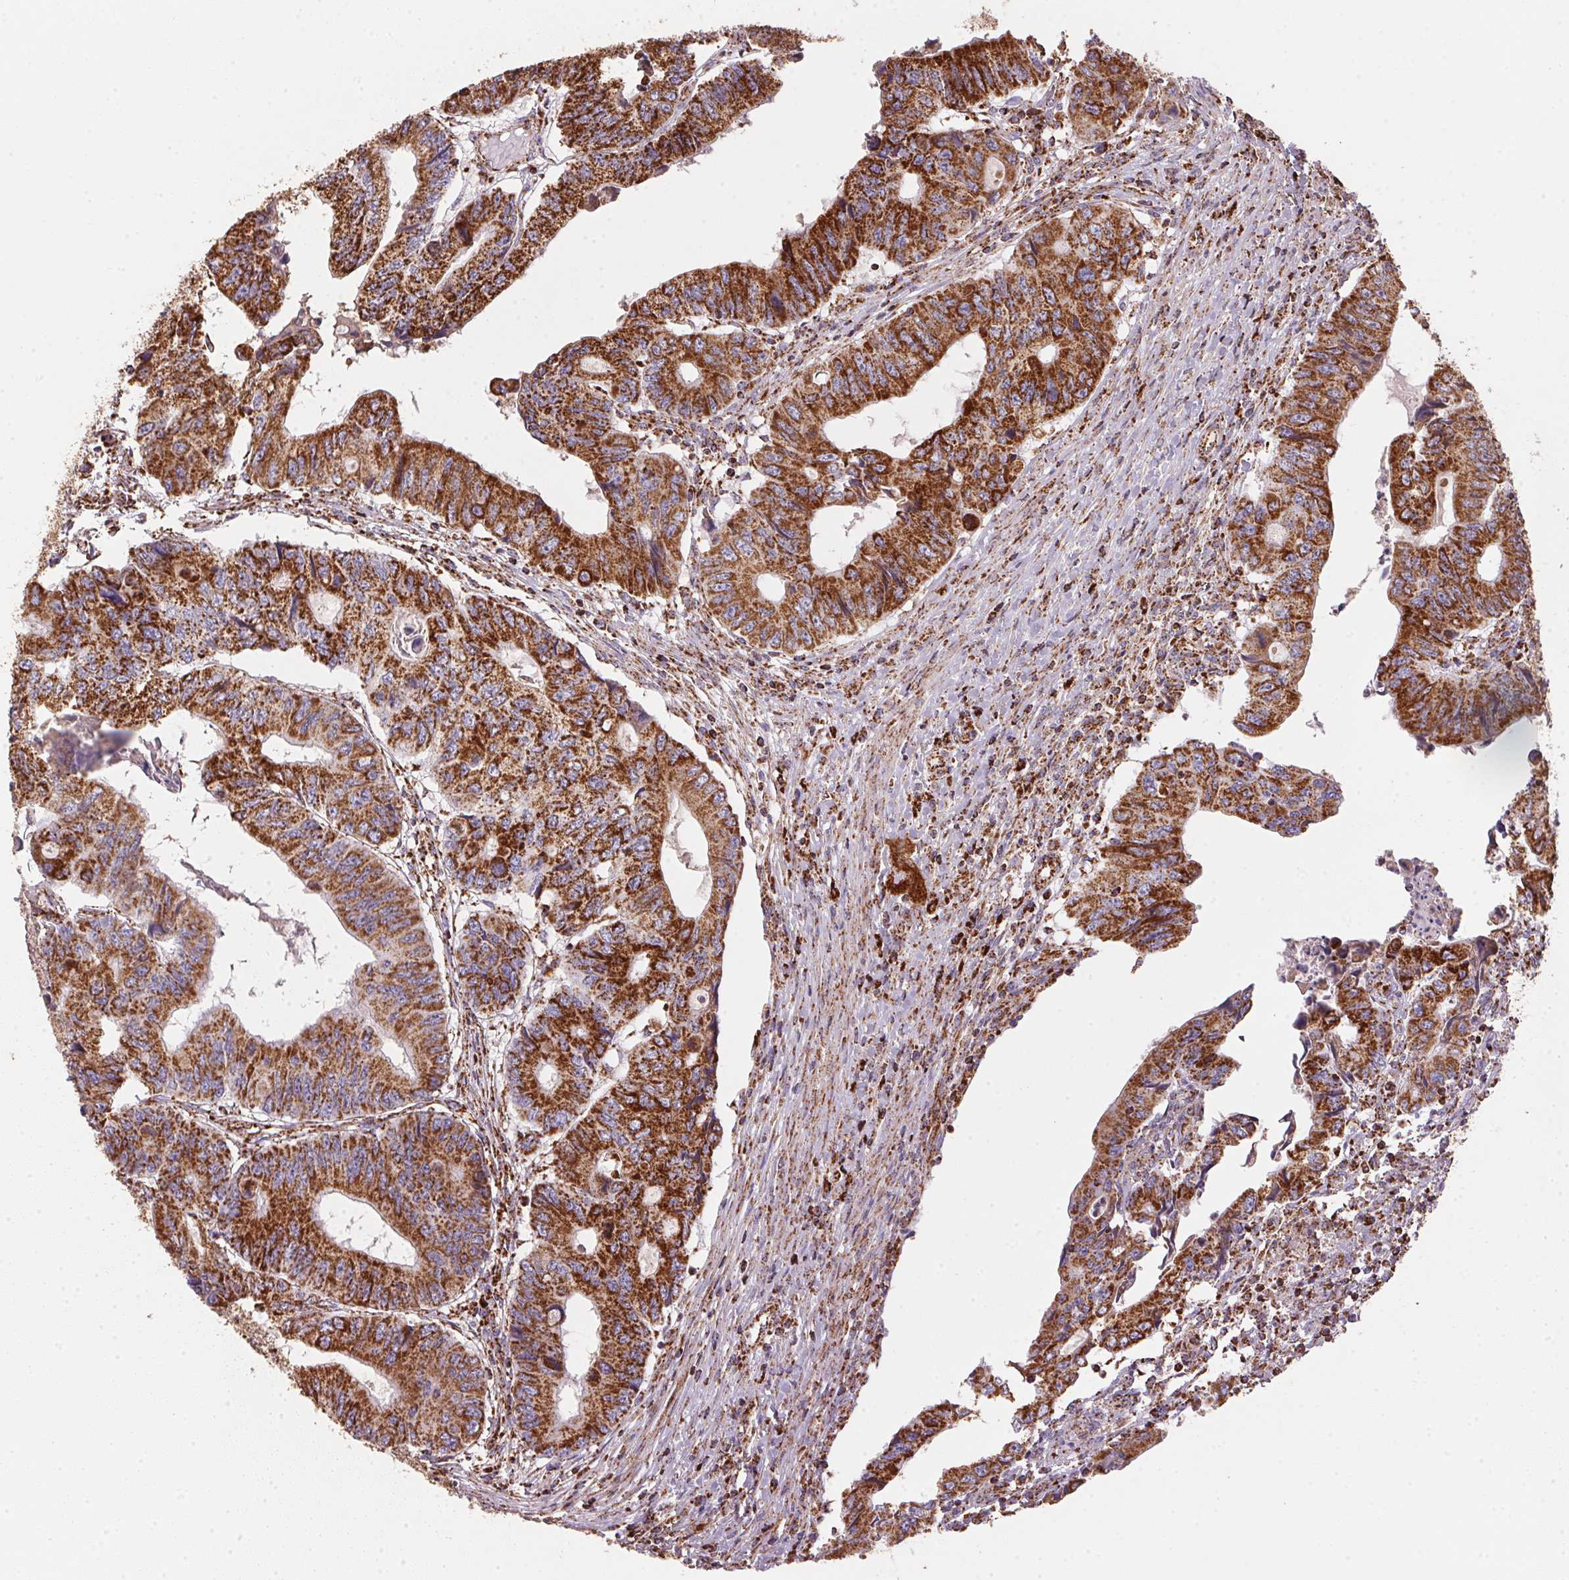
{"staining": {"intensity": "strong", "quantity": ">75%", "location": "cytoplasmic/membranous"}, "tissue": "colorectal cancer", "cell_type": "Tumor cells", "image_type": "cancer", "snomed": [{"axis": "morphology", "description": "Adenocarcinoma, NOS"}, {"axis": "topography", "description": "Colon"}], "caption": "The image demonstrates immunohistochemical staining of adenocarcinoma (colorectal). There is strong cytoplasmic/membranous staining is appreciated in about >75% of tumor cells.", "gene": "NDUFS2", "patient": {"sex": "male", "age": 53}}